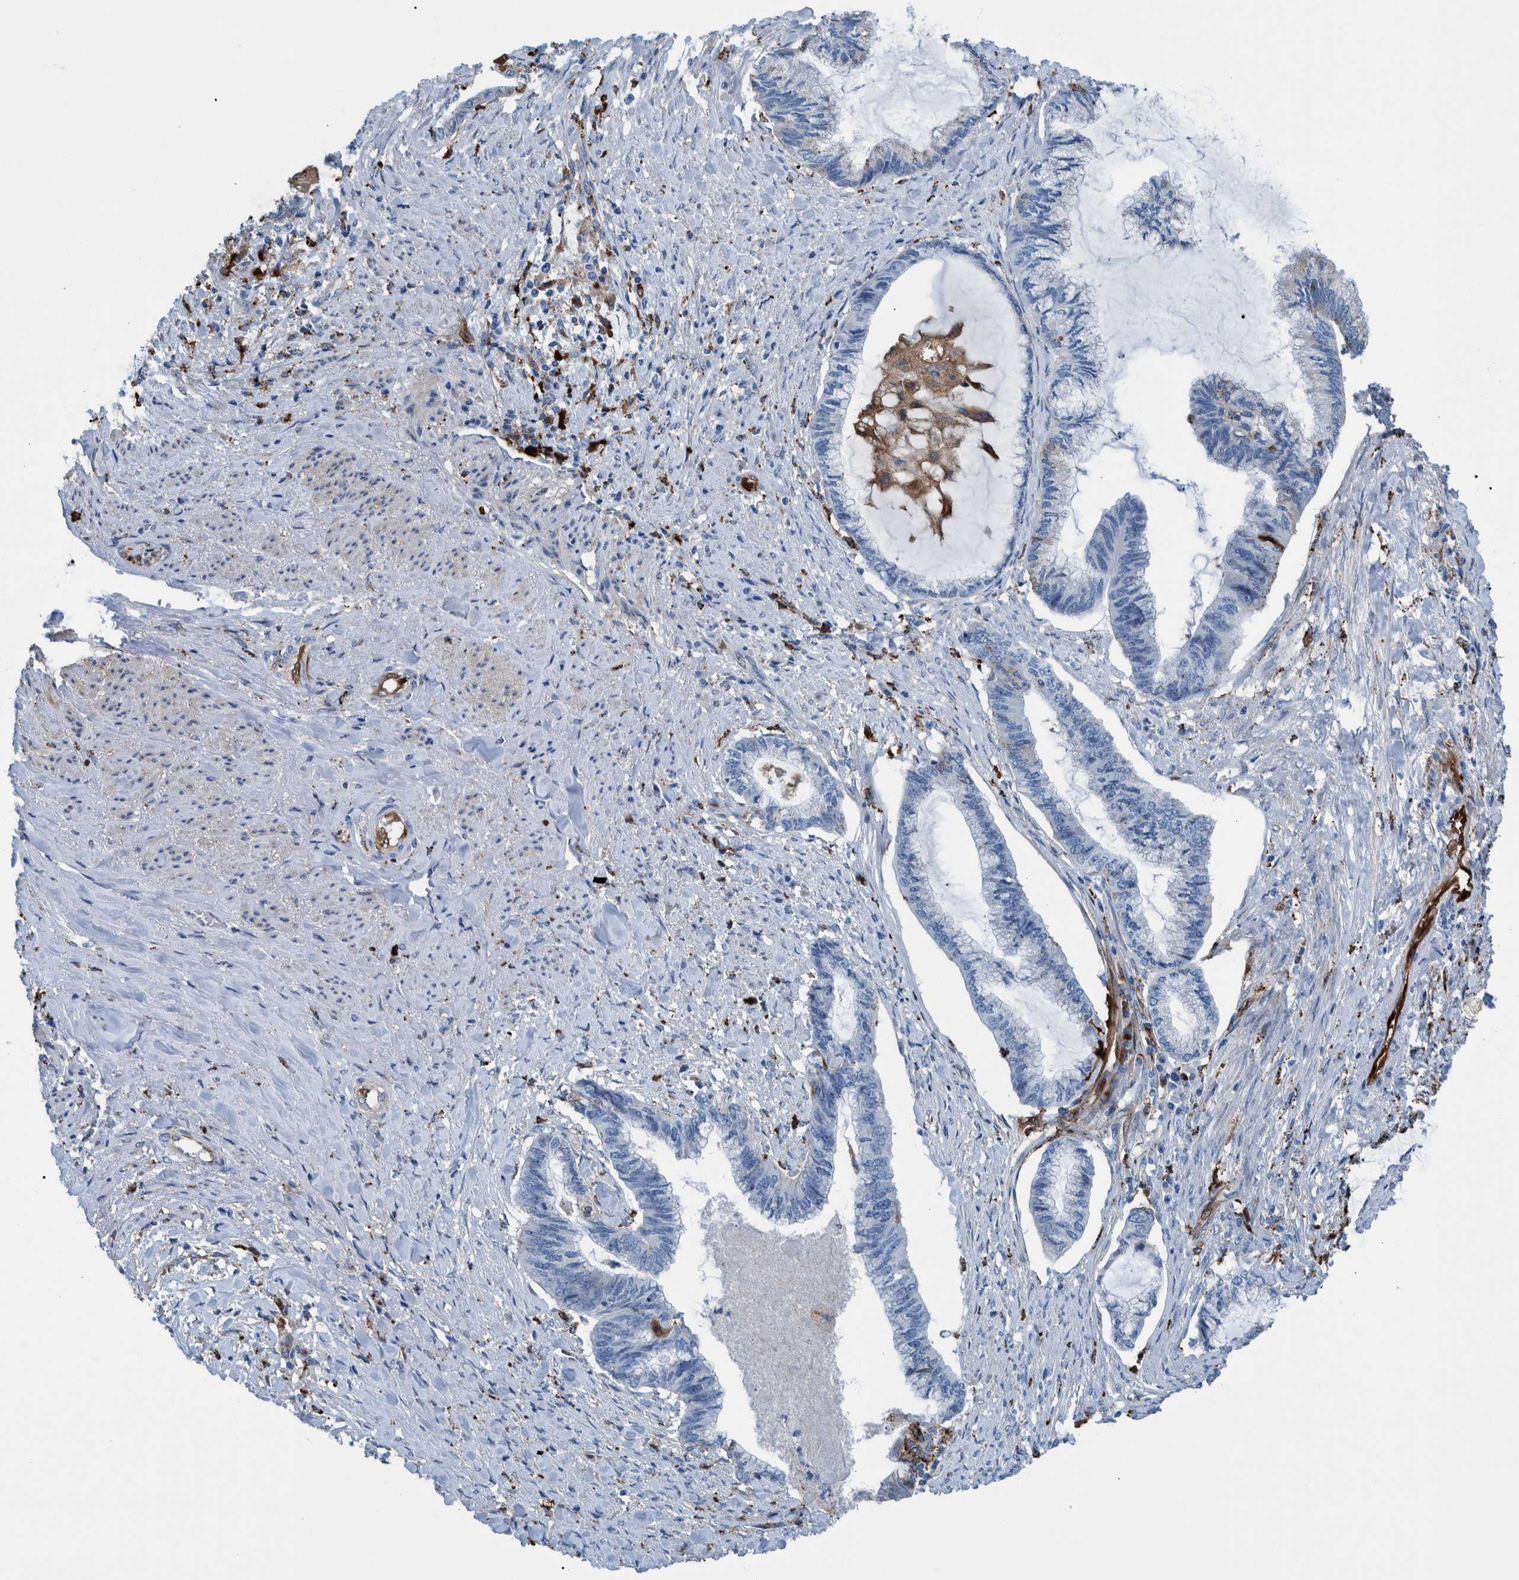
{"staining": {"intensity": "negative", "quantity": "none", "location": "none"}, "tissue": "endometrial cancer", "cell_type": "Tumor cells", "image_type": "cancer", "snomed": [{"axis": "morphology", "description": "Adenocarcinoma, NOS"}, {"axis": "topography", "description": "Endometrium"}], "caption": "Tumor cells are negative for brown protein staining in endometrial adenocarcinoma.", "gene": "IDO1", "patient": {"sex": "female", "age": 86}}